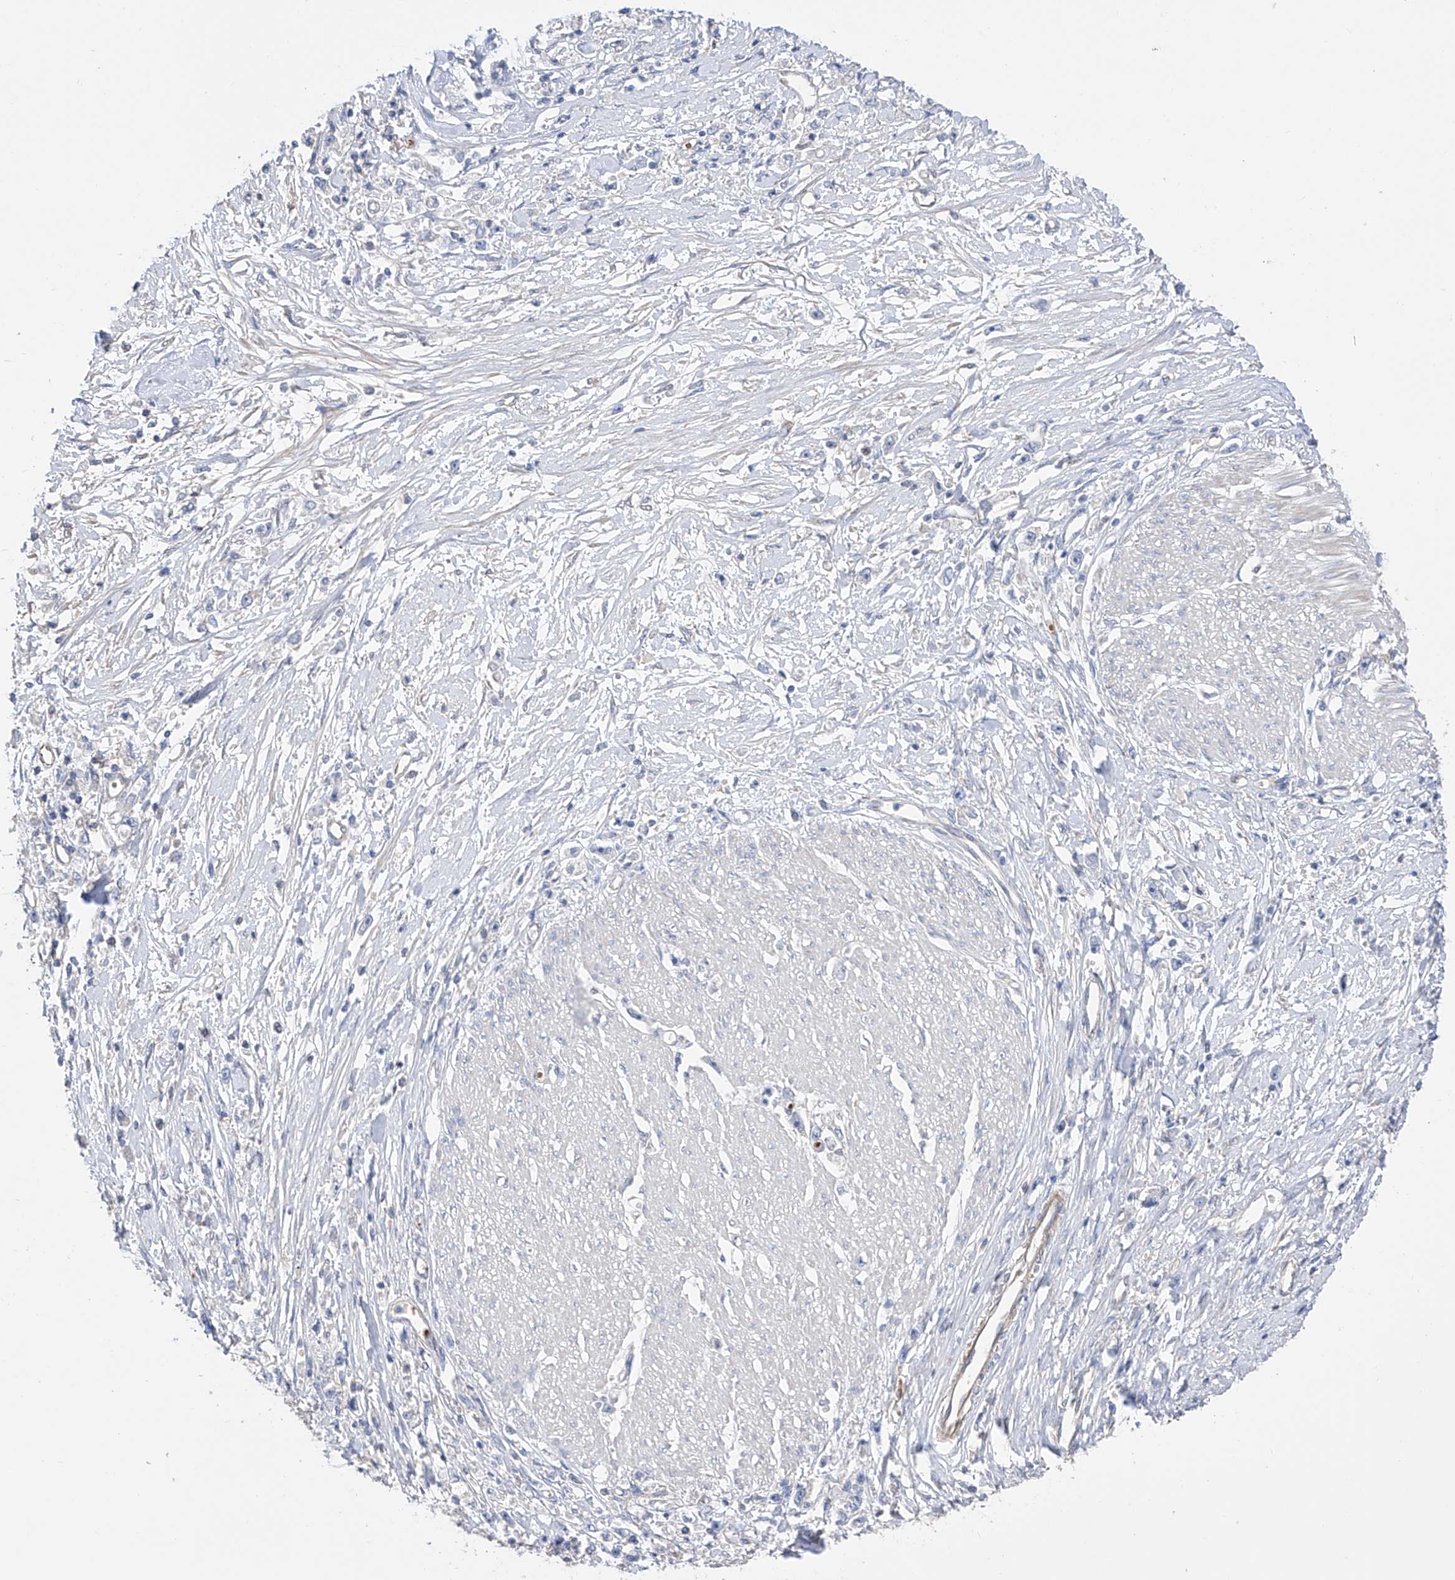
{"staining": {"intensity": "negative", "quantity": "none", "location": "none"}, "tissue": "stomach cancer", "cell_type": "Tumor cells", "image_type": "cancer", "snomed": [{"axis": "morphology", "description": "Adenocarcinoma, NOS"}, {"axis": "topography", "description": "Stomach"}], "caption": "Image shows no protein expression in tumor cells of stomach cancer (adenocarcinoma) tissue.", "gene": "NFATC4", "patient": {"sex": "female", "age": 59}}